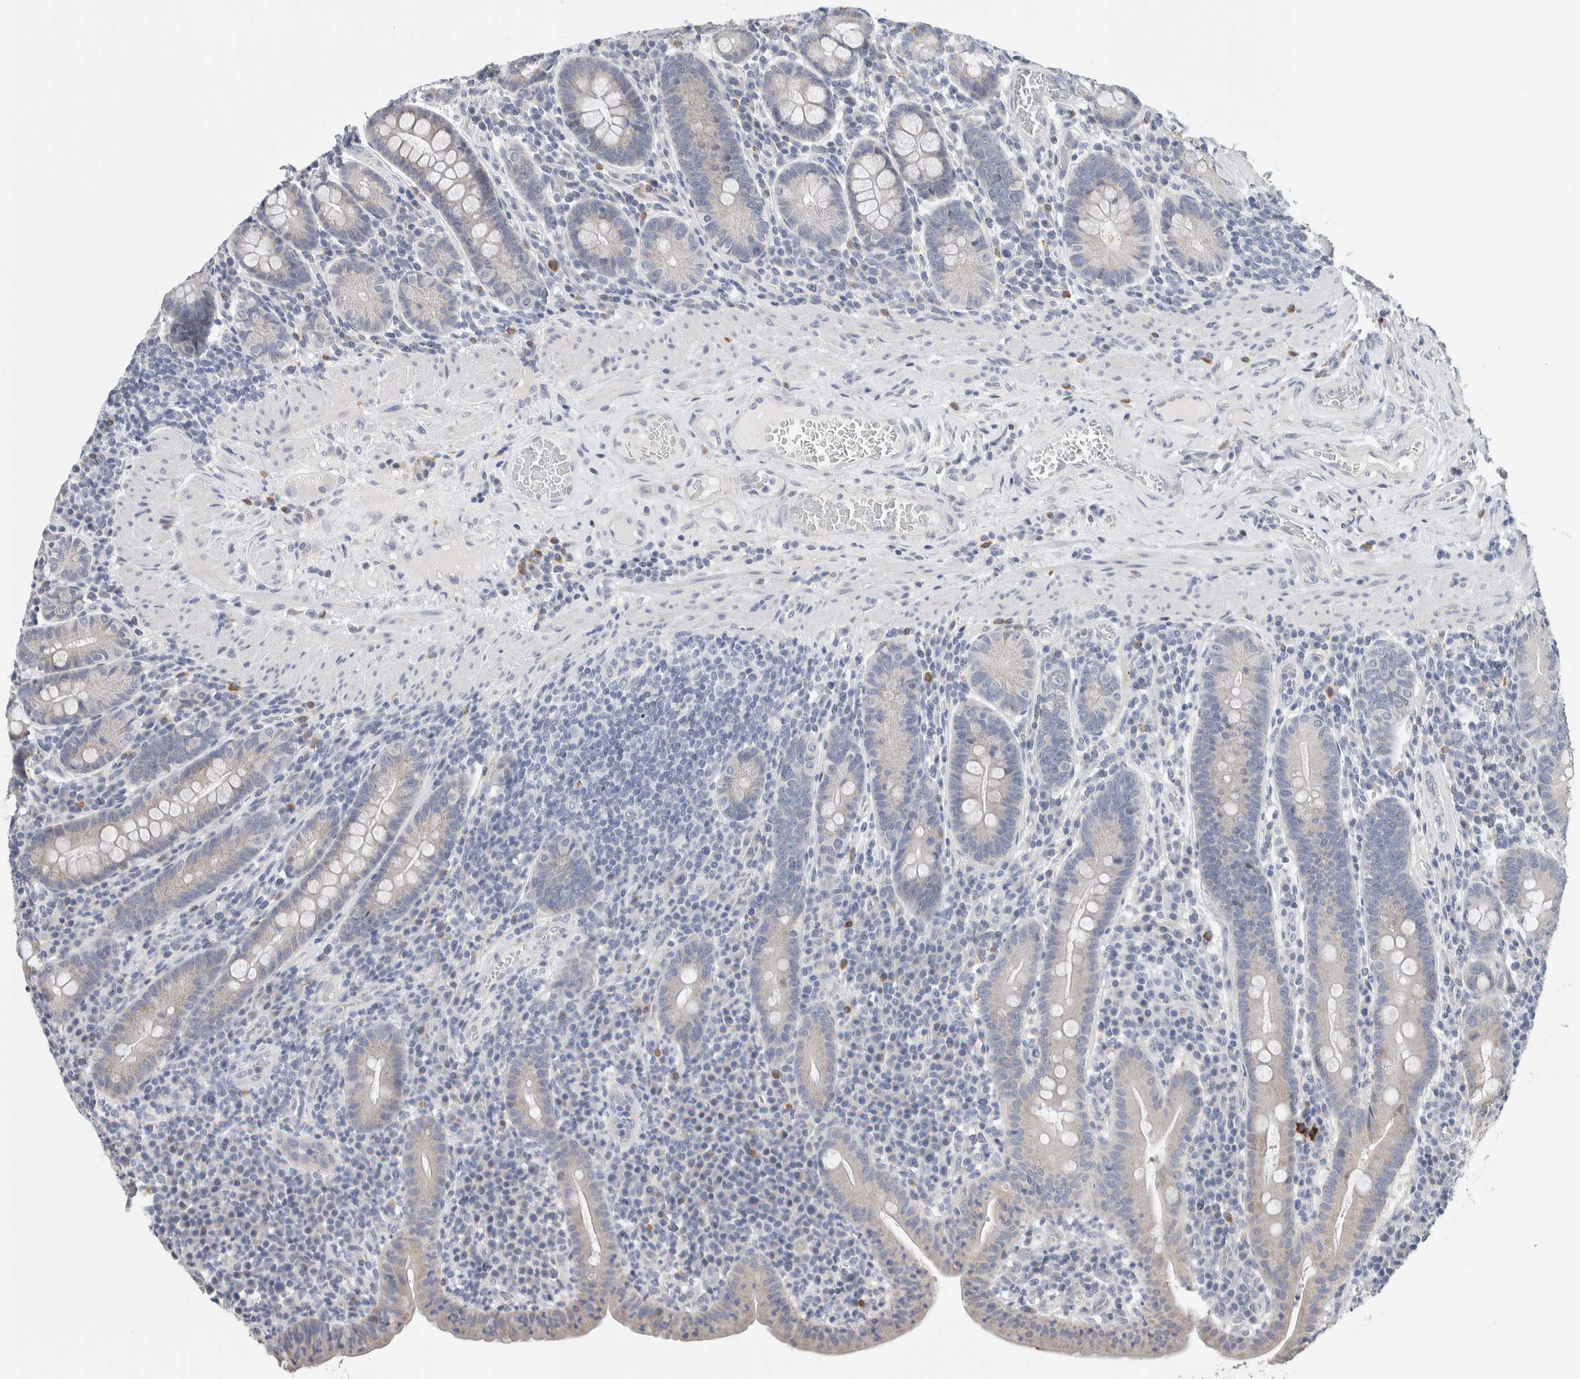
{"staining": {"intensity": "weak", "quantity": "25%-75%", "location": "cytoplasmic/membranous"}, "tissue": "duodenum", "cell_type": "Glandular cells", "image_type": "normal", "snomed": [{"axis": "morphology", "description": "Normal tissue, NOS"}, {"axis": "morphology", "description": "Adenocarcinoma, NOS"}, {"axis": "topography", "description": "Pancreas"}, {"axis": "topography", "description": "Duodenum"}], "caption": "Immunohistochemical staining of benign human duodenum exhibits low levels of weak cytoplasmic/membranous staining in approximately 25%-75% of glandular cells.", "gene": "SCN2A", "patient": {"sex": "male", "age": 50}}